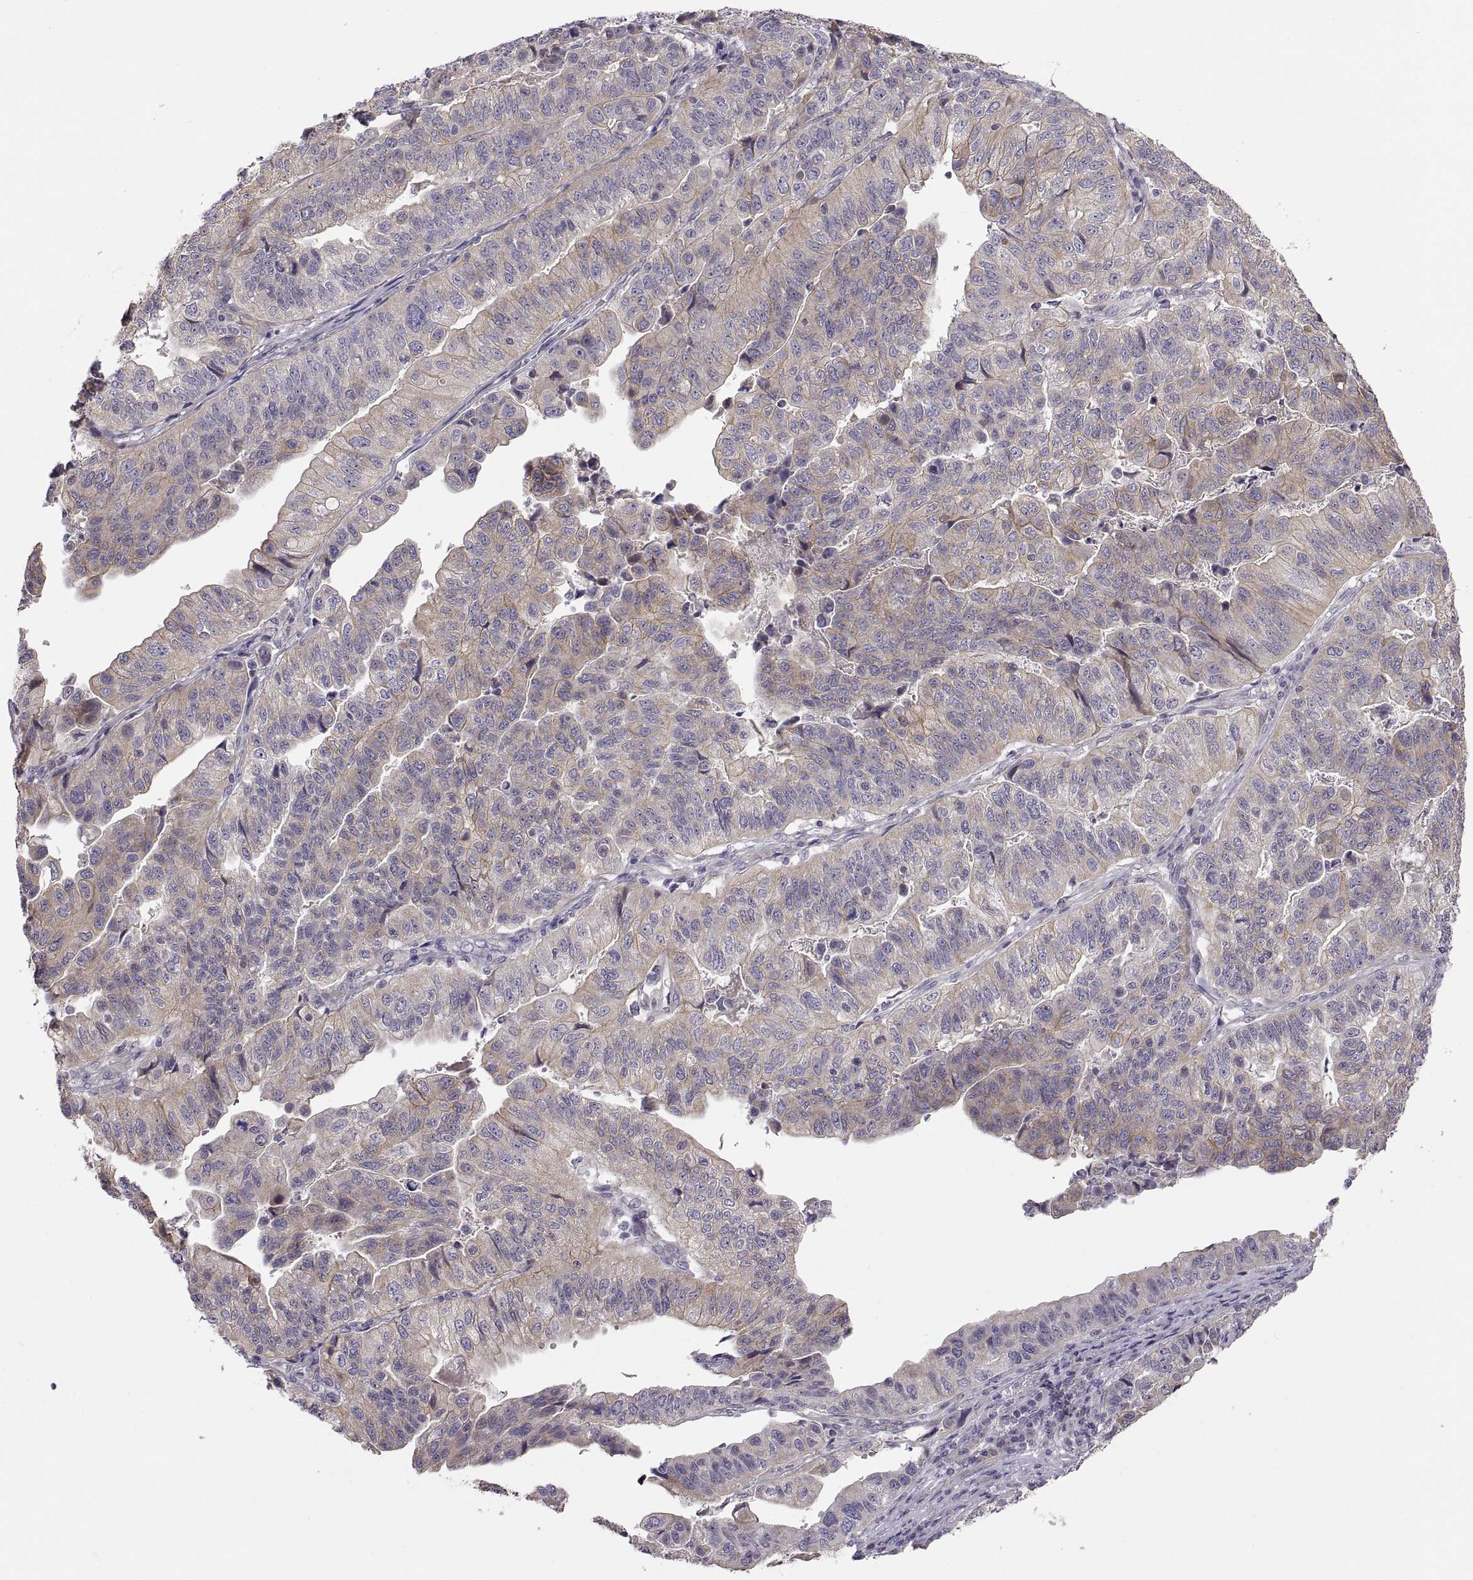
{"staining": {"intensity": "weak", "quantity": ">75%", "location": "cytoplasmic/membranous"}, "tissue": "stomach cancer", "cell_type": "Tumor cells", "image_type": "cancer", "snomed": [{"axis": "morphology", "description": "Adenocarcinoma, NOS"}, {"axis": "topography", "description": "Stomach, upper"}], "caption": "Adenocarcinoma (stomach) was stained to show a protein in brown. There is low levels of weak cytoplasmic/membranous staining in approximately >75% of tumor cells.", "gene": "ACSBG2", "patient": {"sex": "female", "age": 67}}